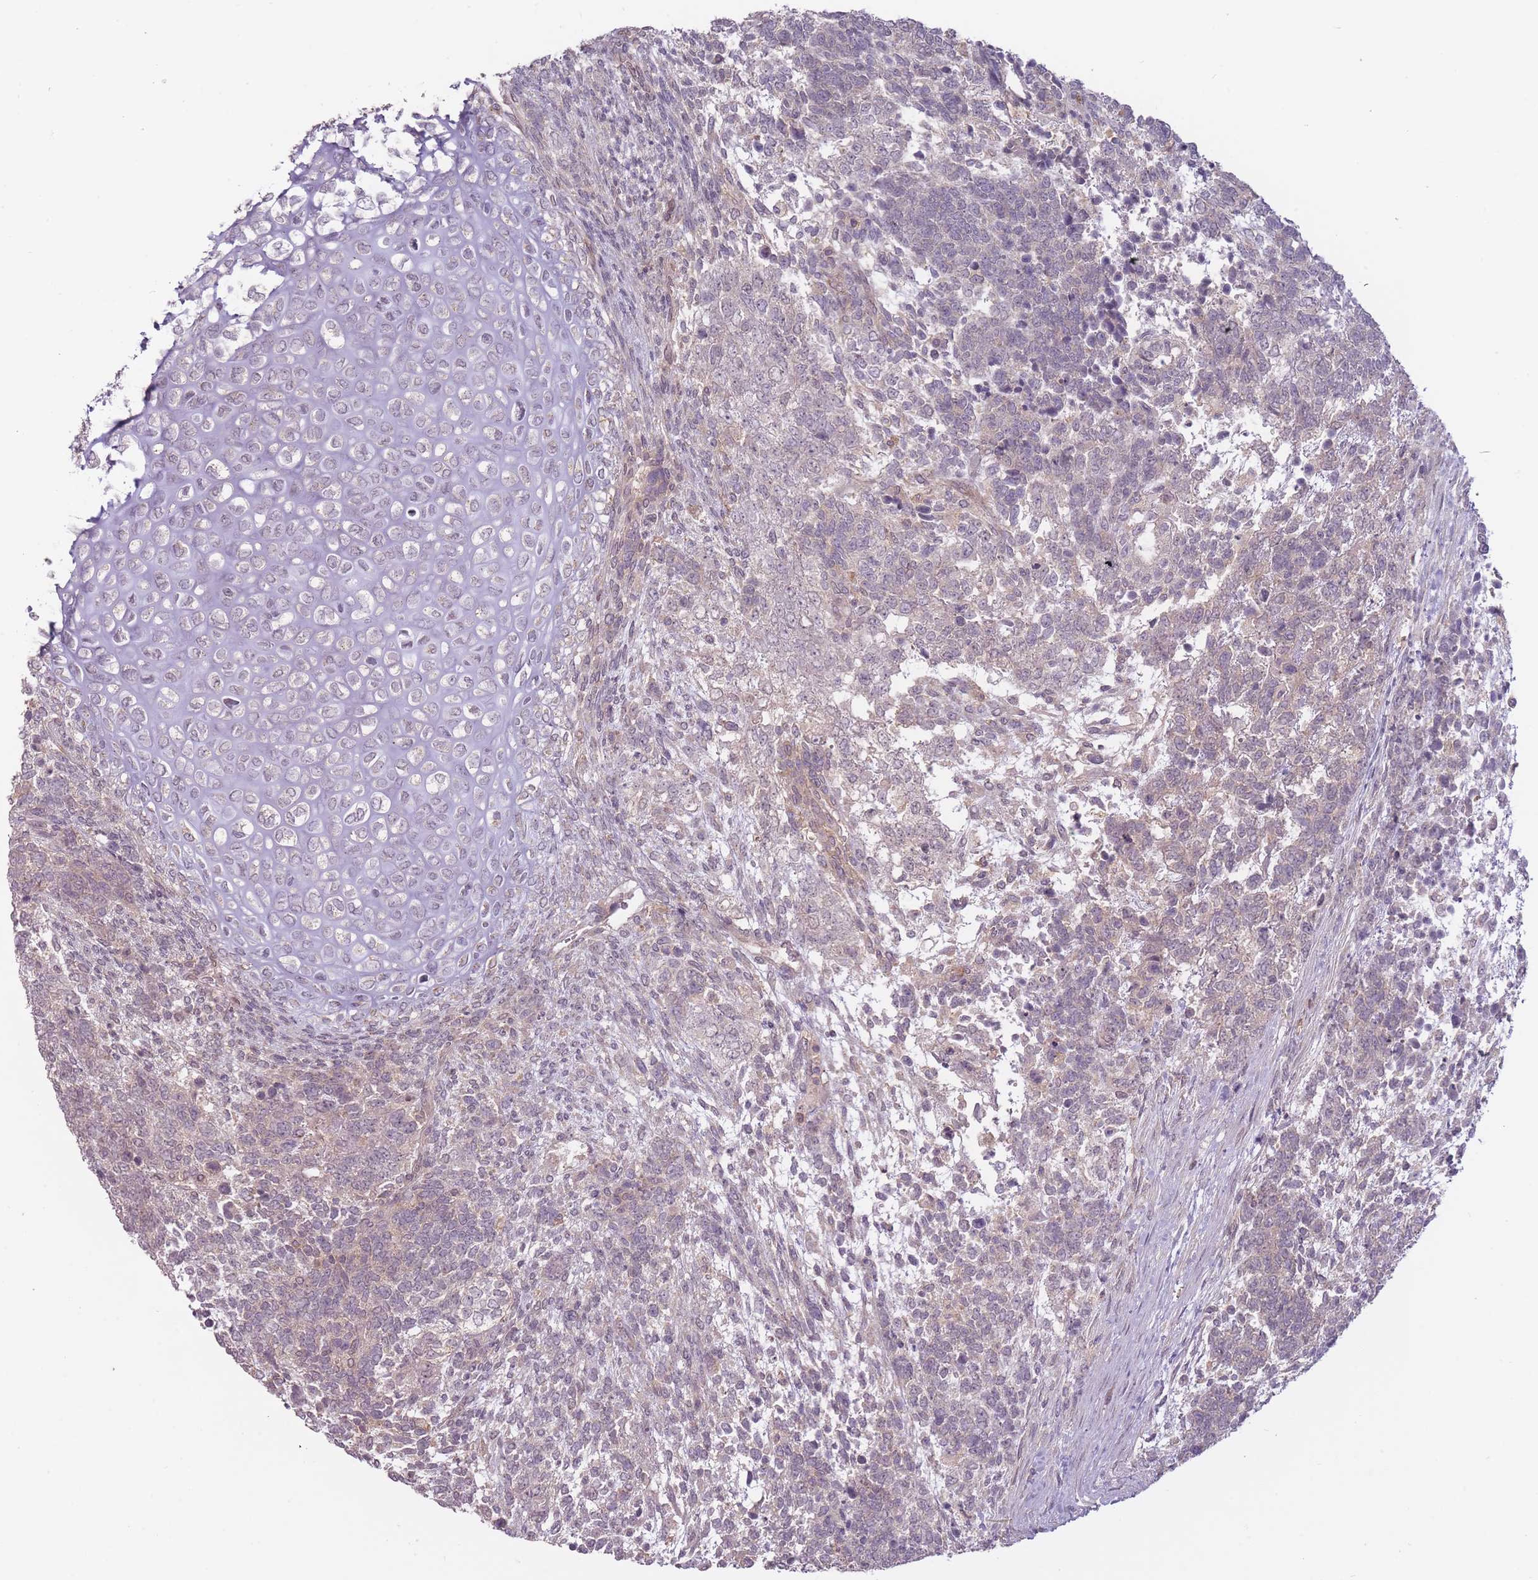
{"staining": {"intensity": "negative", "quantity": "none", "location": "none"}, "tissue": "testis cancer", "cell_type": "Tumor cells", "image_type": "cancer", "snomed": [{"axis": "morphology", "description": "Carcinoma, Embryonal, NOS"}, {"axis": "topography", "description": "Testis"}], "caption": "Tumor cells are negative for brown protein staining in embryonal carcinoma (testis).", "gene": "TET3", "patient": {"sex": "male", "age": 23}}